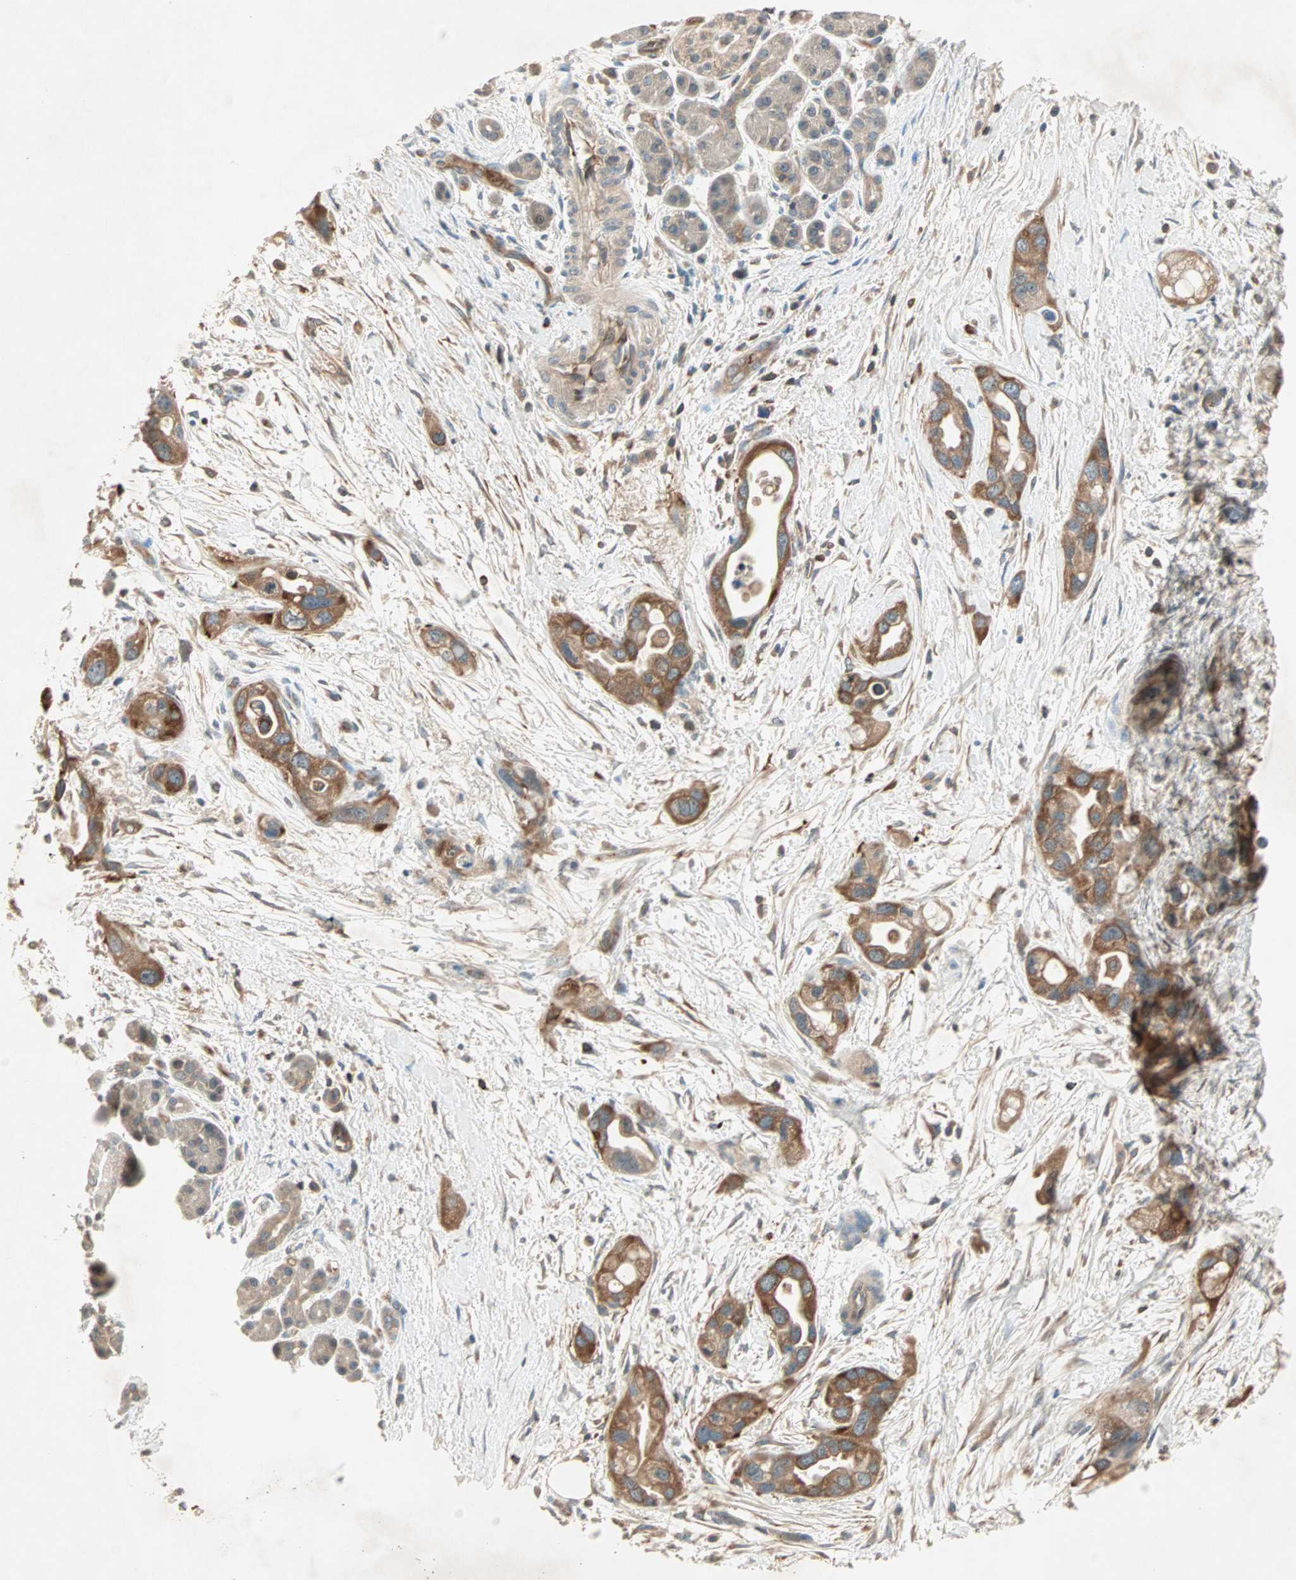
{"staining": {"intensity": "strong", "quantity": ">75%", "location": "cytoplasmic/membranous"}, "tissue": "pancreatic cancer", "cell_type": "Tumor cells", "image_type": "cancer", "snomed": [{"axis": "morphology", "description": "Adenocarcinoma, NOS"}, {"axis": "topography", "description": "Pancreas"}], "caption": "Protein expression analysis of pancreatic adenocarcinoma reveals strong cytoplasmic/membranous positivity in approximately >75% of tumor cells.", "gene": "TEC", "patient": {"sex": "female", "age": 77}}